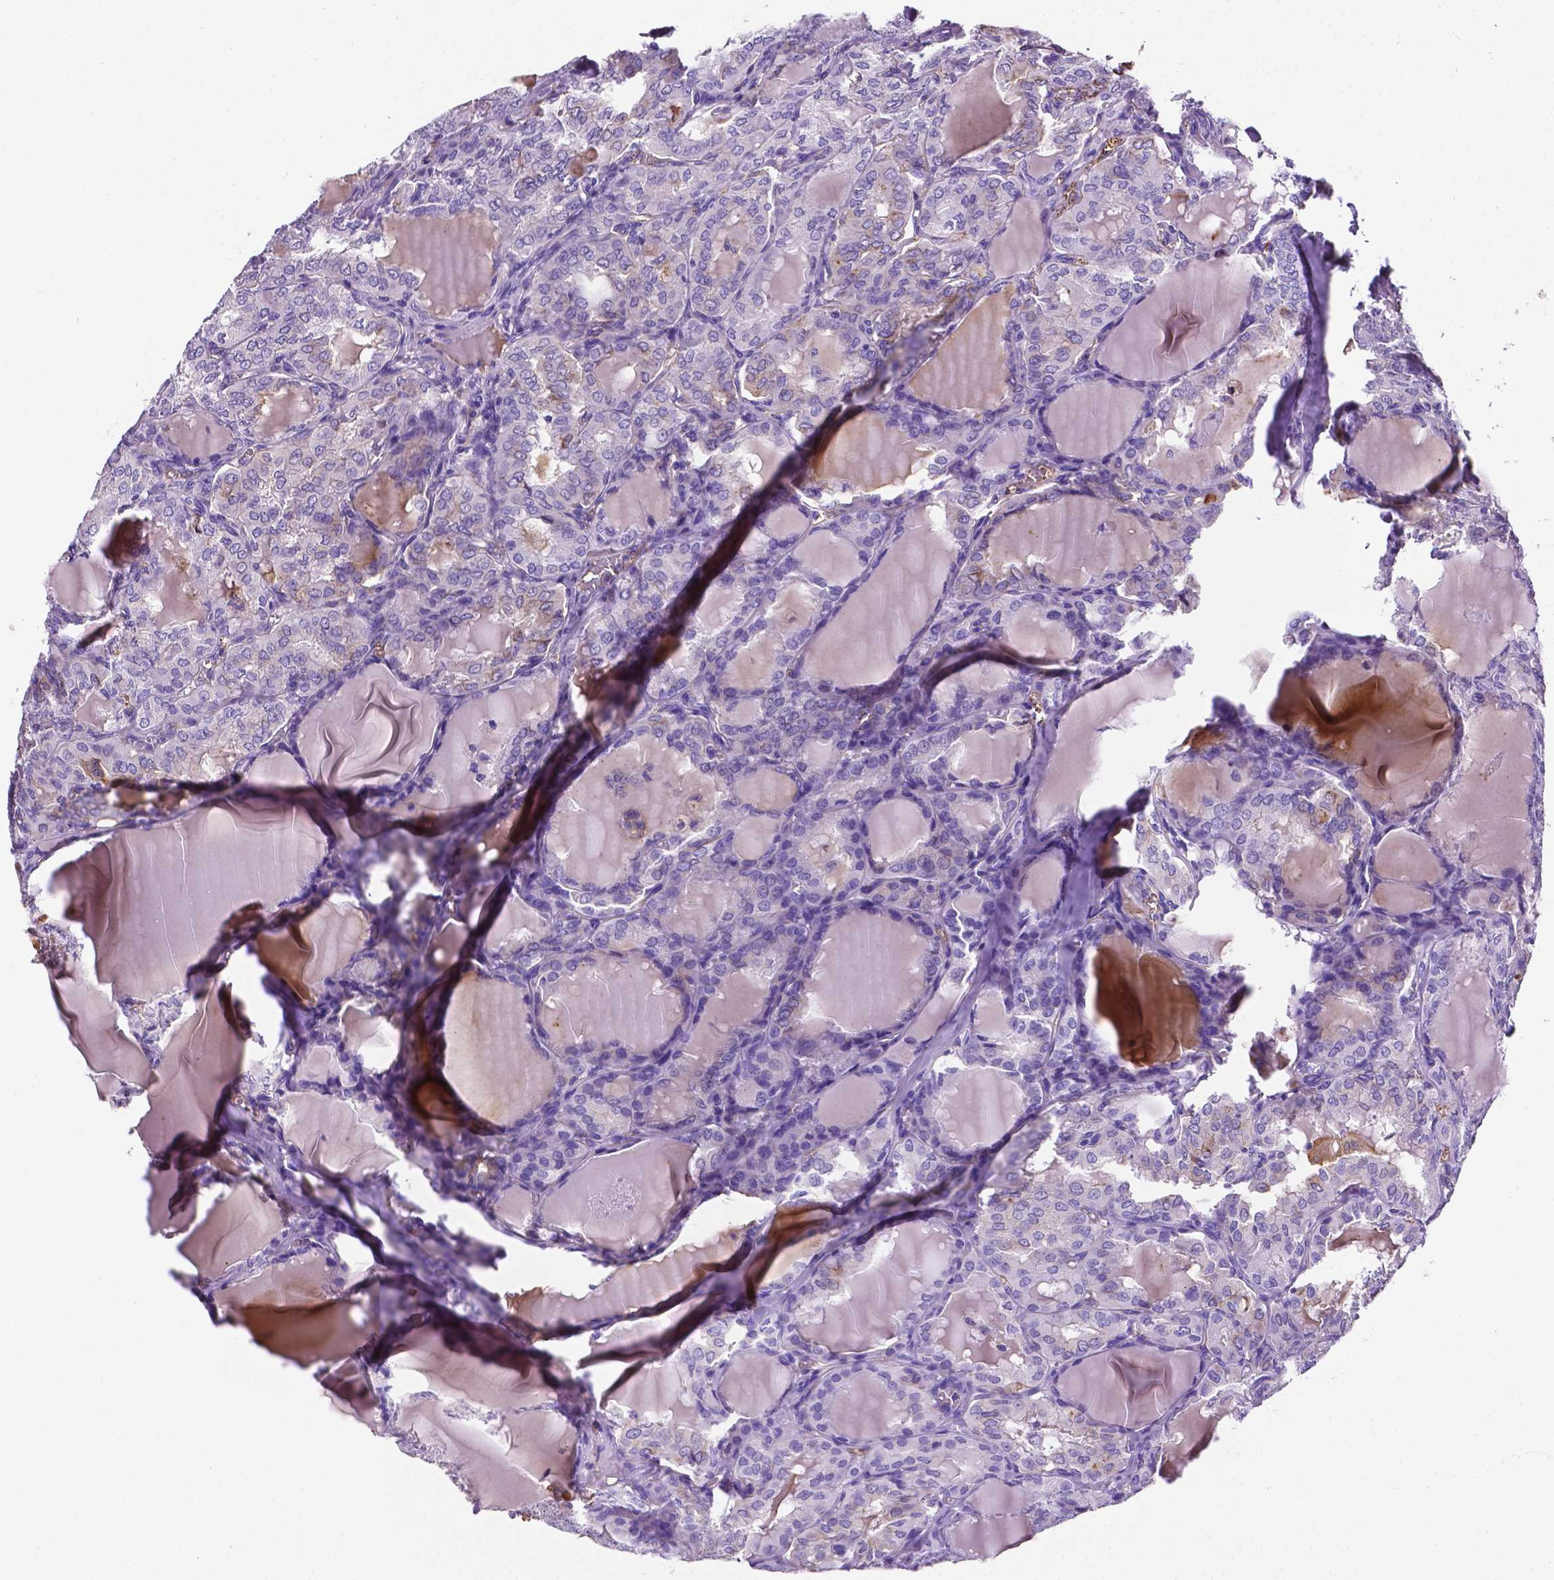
{"staining": {"intensity": "negative", "quantity": "none", "location": "none"}, "tissue": "thyroid cancer", "cell_type": "Tumor cells", "image_type": "cancer", "snomed": [{"axis": "morphology", "description": "Papillary adenocarcinoma, NOS"}, {"axis": "topography", "description": "Thyroid gland"}], "caption": "Immunohistochemistry (IHC) image of thyroid cancer (papillary adenocarcinoma) stained for a protein (brown), which shows no staining in tumor cells.", "gene": "APOE", "patient": {"sex": "male", "age": 20}}